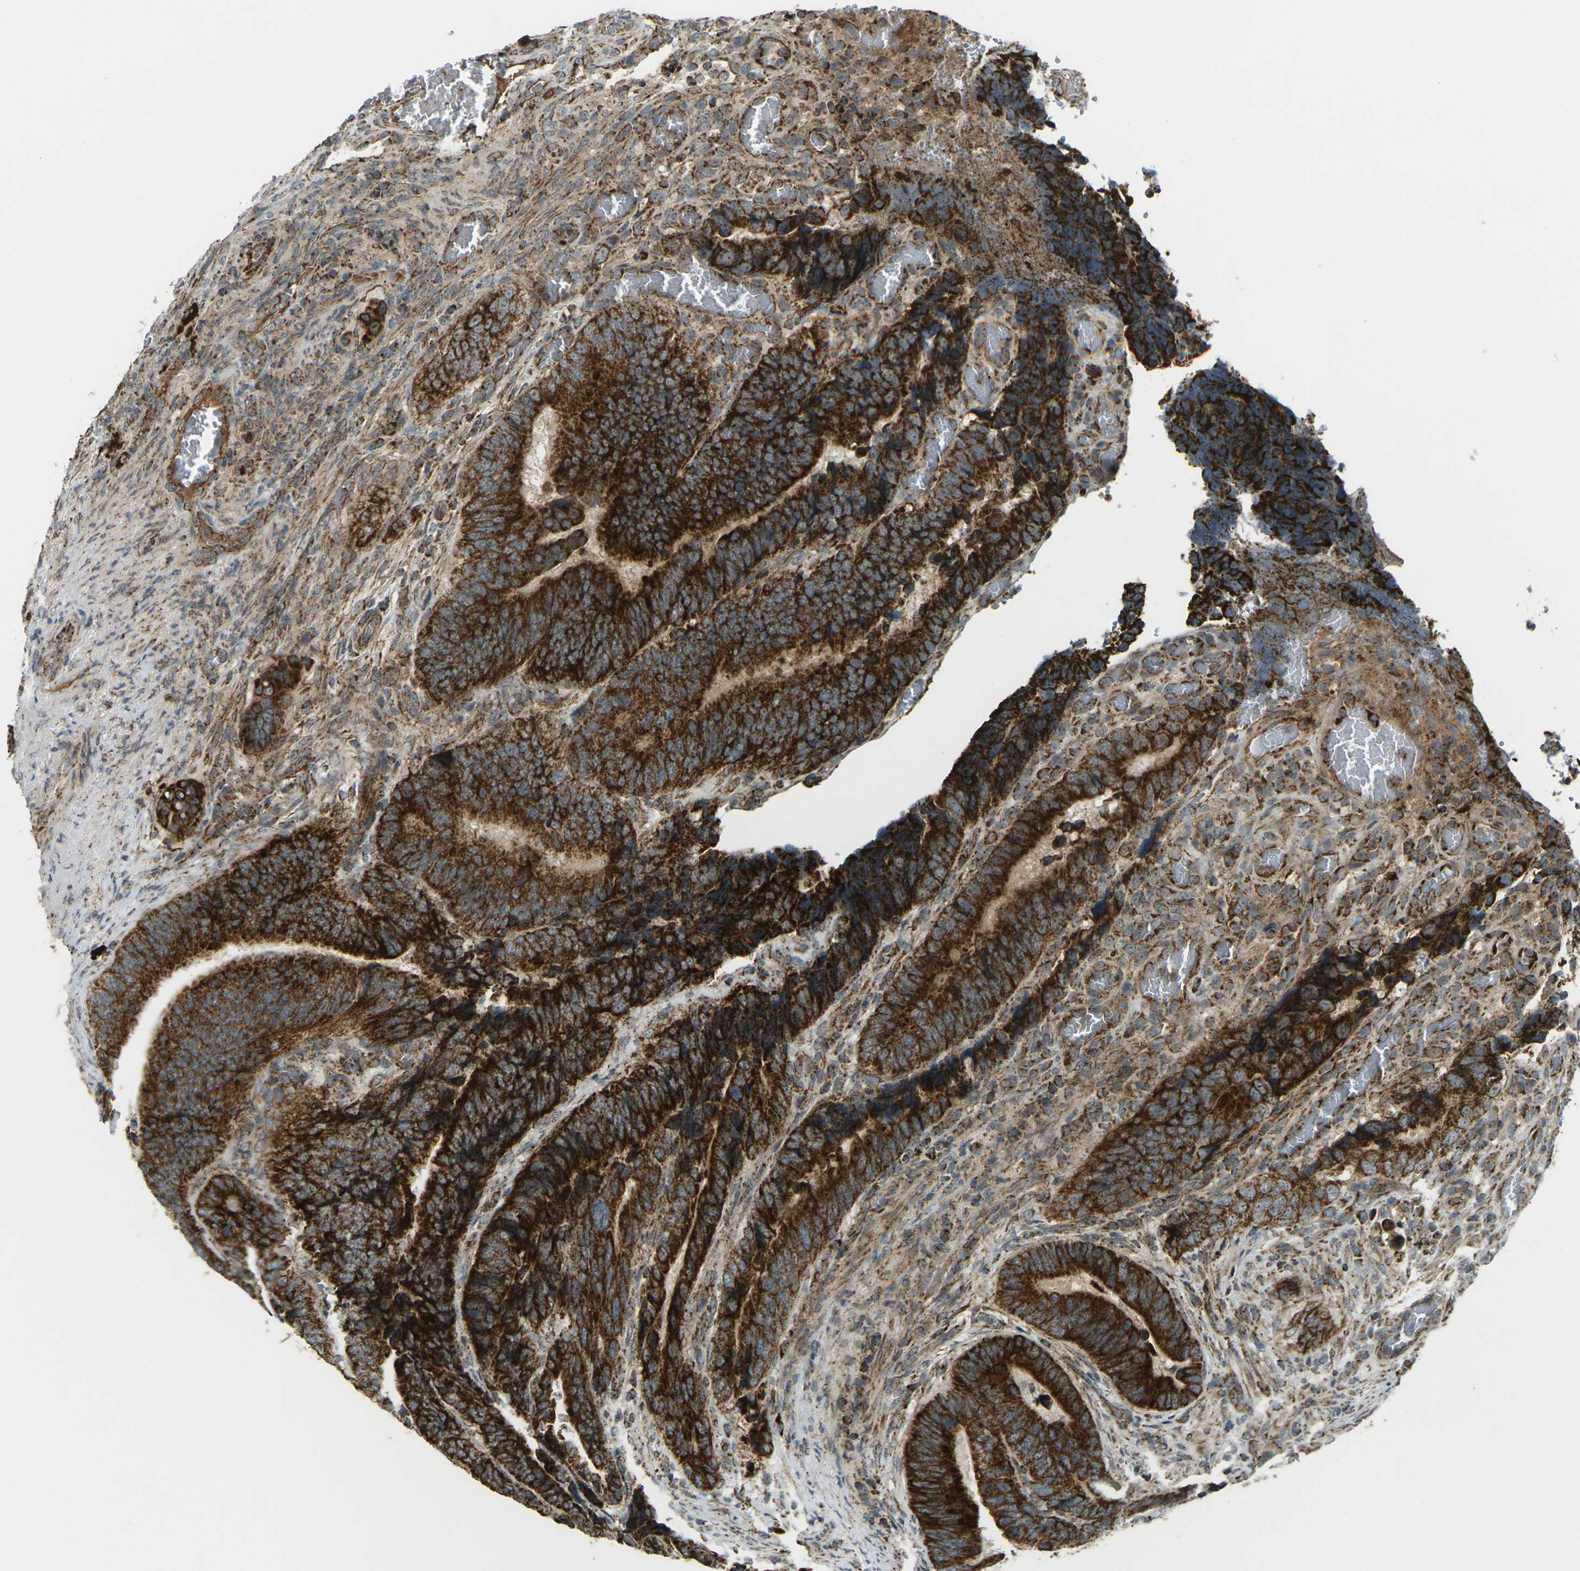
{"staining": {"intensity": "strong", "quantity": ">75%", "location": "cytoplasmic/membranous"}, "tissue": "colorectal cancer", "cell_type": "Tumor cells", "image_type": "cancer", "snomed": [{"axis": "morphology", "description": "Adenocarcinoma, NOS"}, {"axis": "topography", "description": "Colon"}], "caption": "Colorectal cancer (adenocarcinoma) was stained to show a protein in brown. There is high levels of strong cytoplasmic/membranous expression in about >75% of tumor cells.", "gene": "IGF1R", "patient": {"sex": "male", "age": 72}}